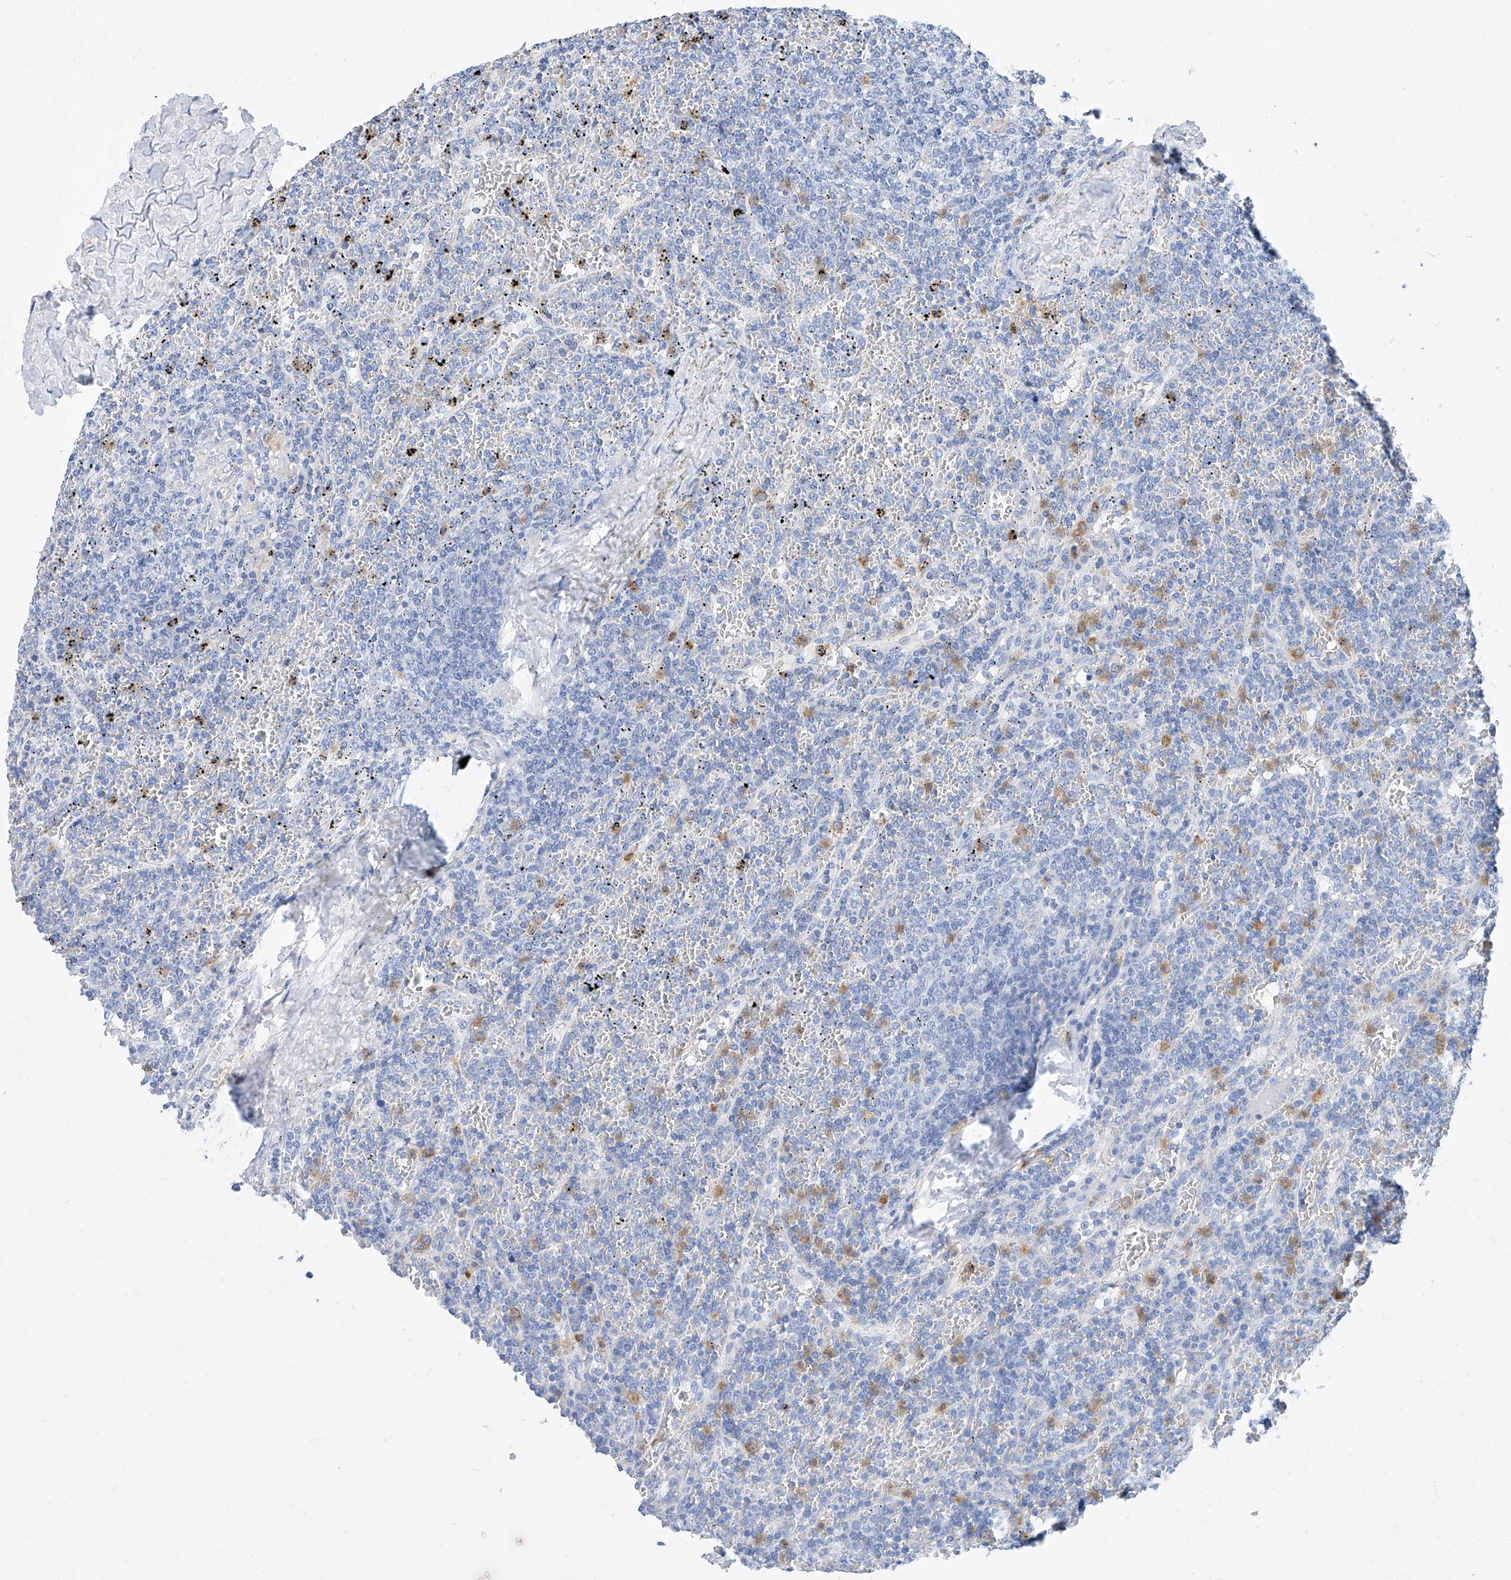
{"staining": {"intensity": "negative", "quantity": "none", "location": "none"}, "tissue": "lymphoma", "cell_type": "Tumor cells", "image_type": "cancer", "snomed": [{"axis": "morphology", "description": "Malignant lymphoma, non-Hodgkin's type, Low grade"}, {"axis": "topography", "description": "Spleen"}], "caption": "Immunohistochemical staining of low-grade malignant lymphoma, non-Hodgkin's type reveals no significant positivity in tumor cells.", "gene": "SLC25A29", "patient": {"sex": "female", "age": 19}}